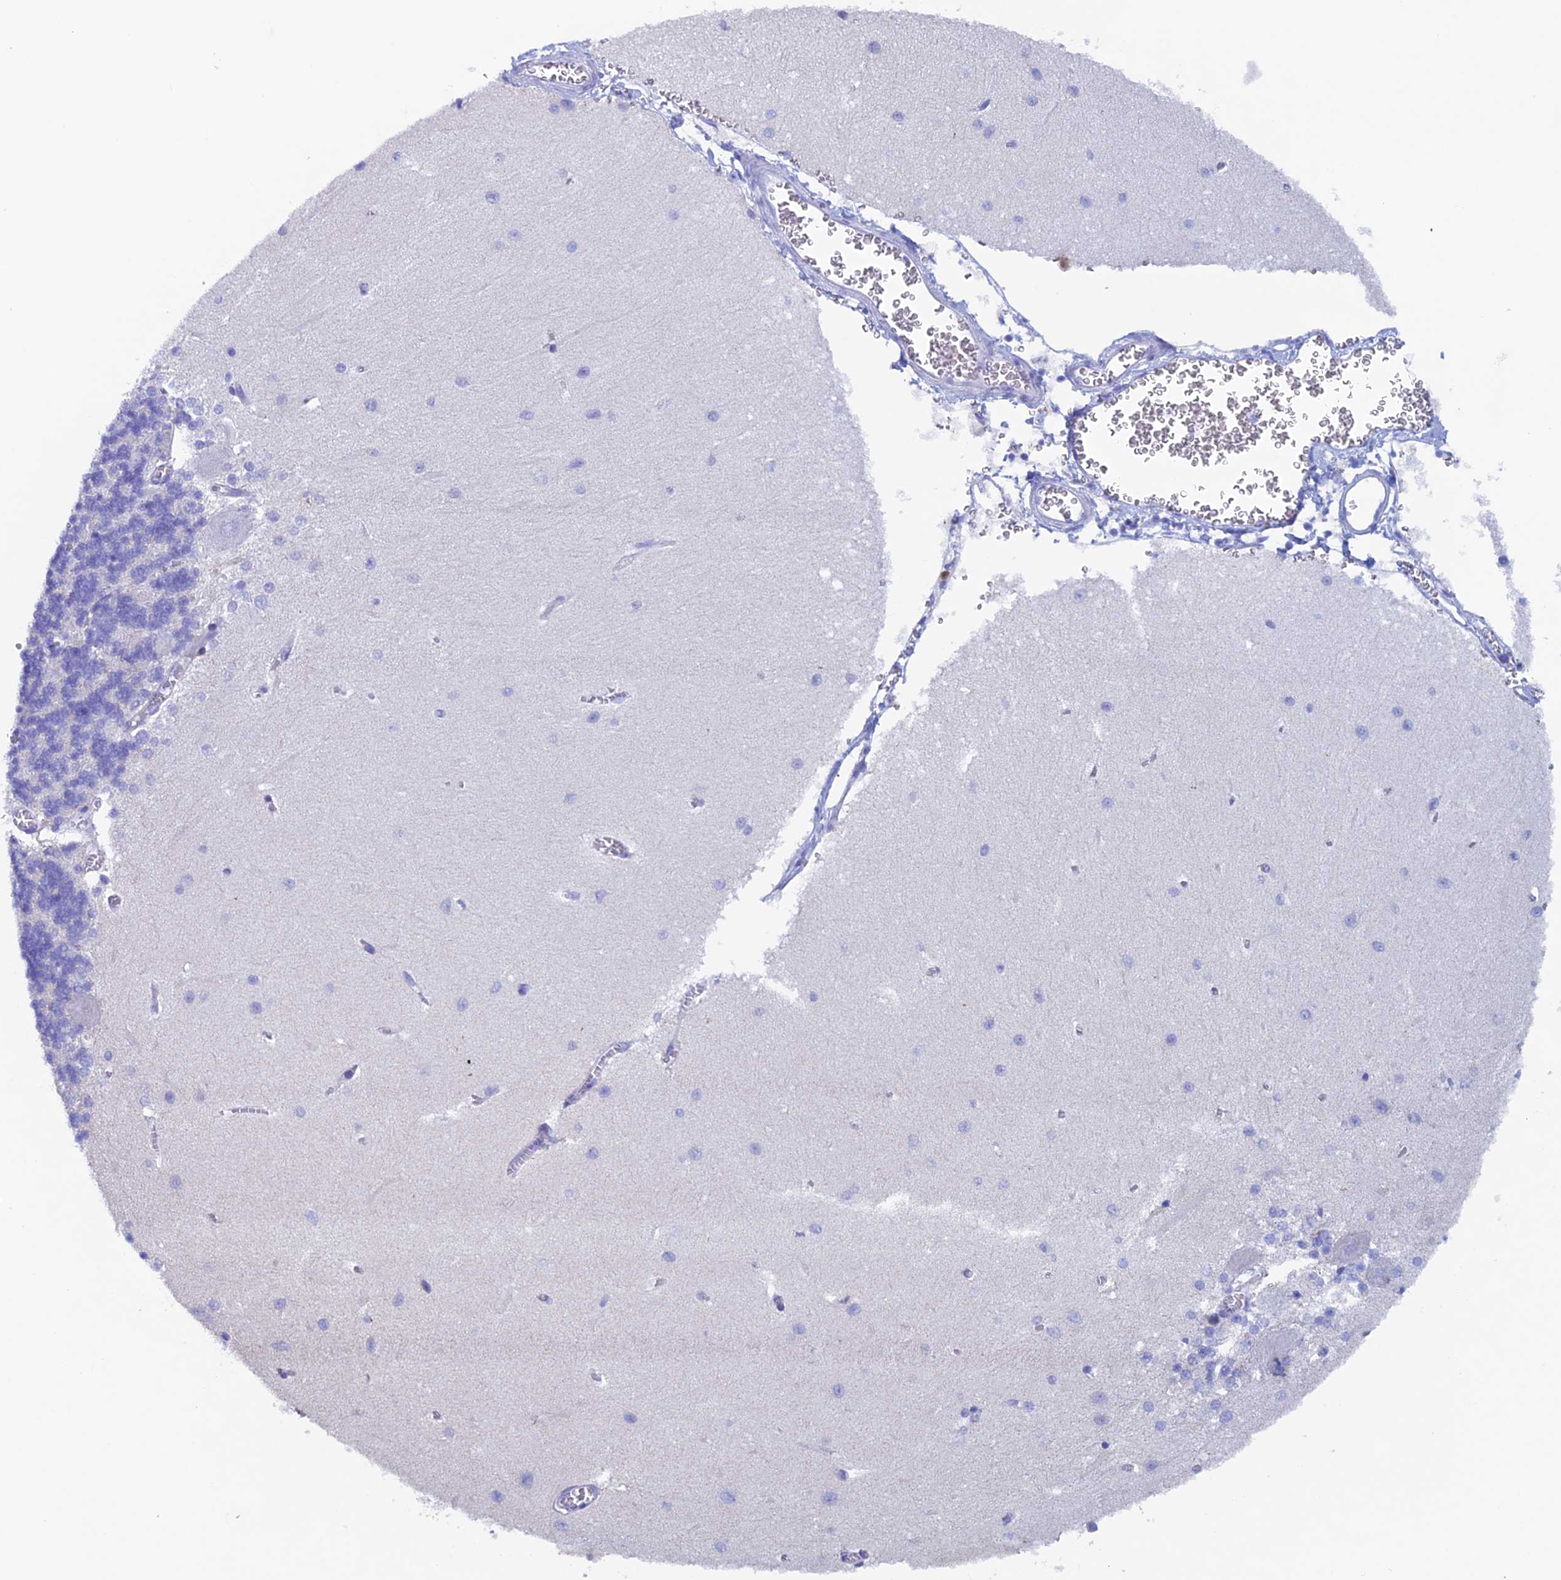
{"staining": {"intensity": "negative", "quantity": "none", "location": "none"}, "tissue": "cerebellum", "cell_type": "Cells in granular layer", "image_type": "normal", "snomed": [{"axis": "morphology", "description": "Normal tissue, NOS"}, {"axis": "topography", "description": "Cerebellum"}], "caption": "Histopathology image shows no protein staining in cells in granular layer of unremarkable cerebellum. (Stains: DAB (3,3'-diaminobenzidine) immunohistochemistry (IHC) with hematoxylin counter stain, Microscopy: brightfield microscopy at high magnification).", "gene": "PSMC3IP", "patient": {"sex": "male", "age": 37}}